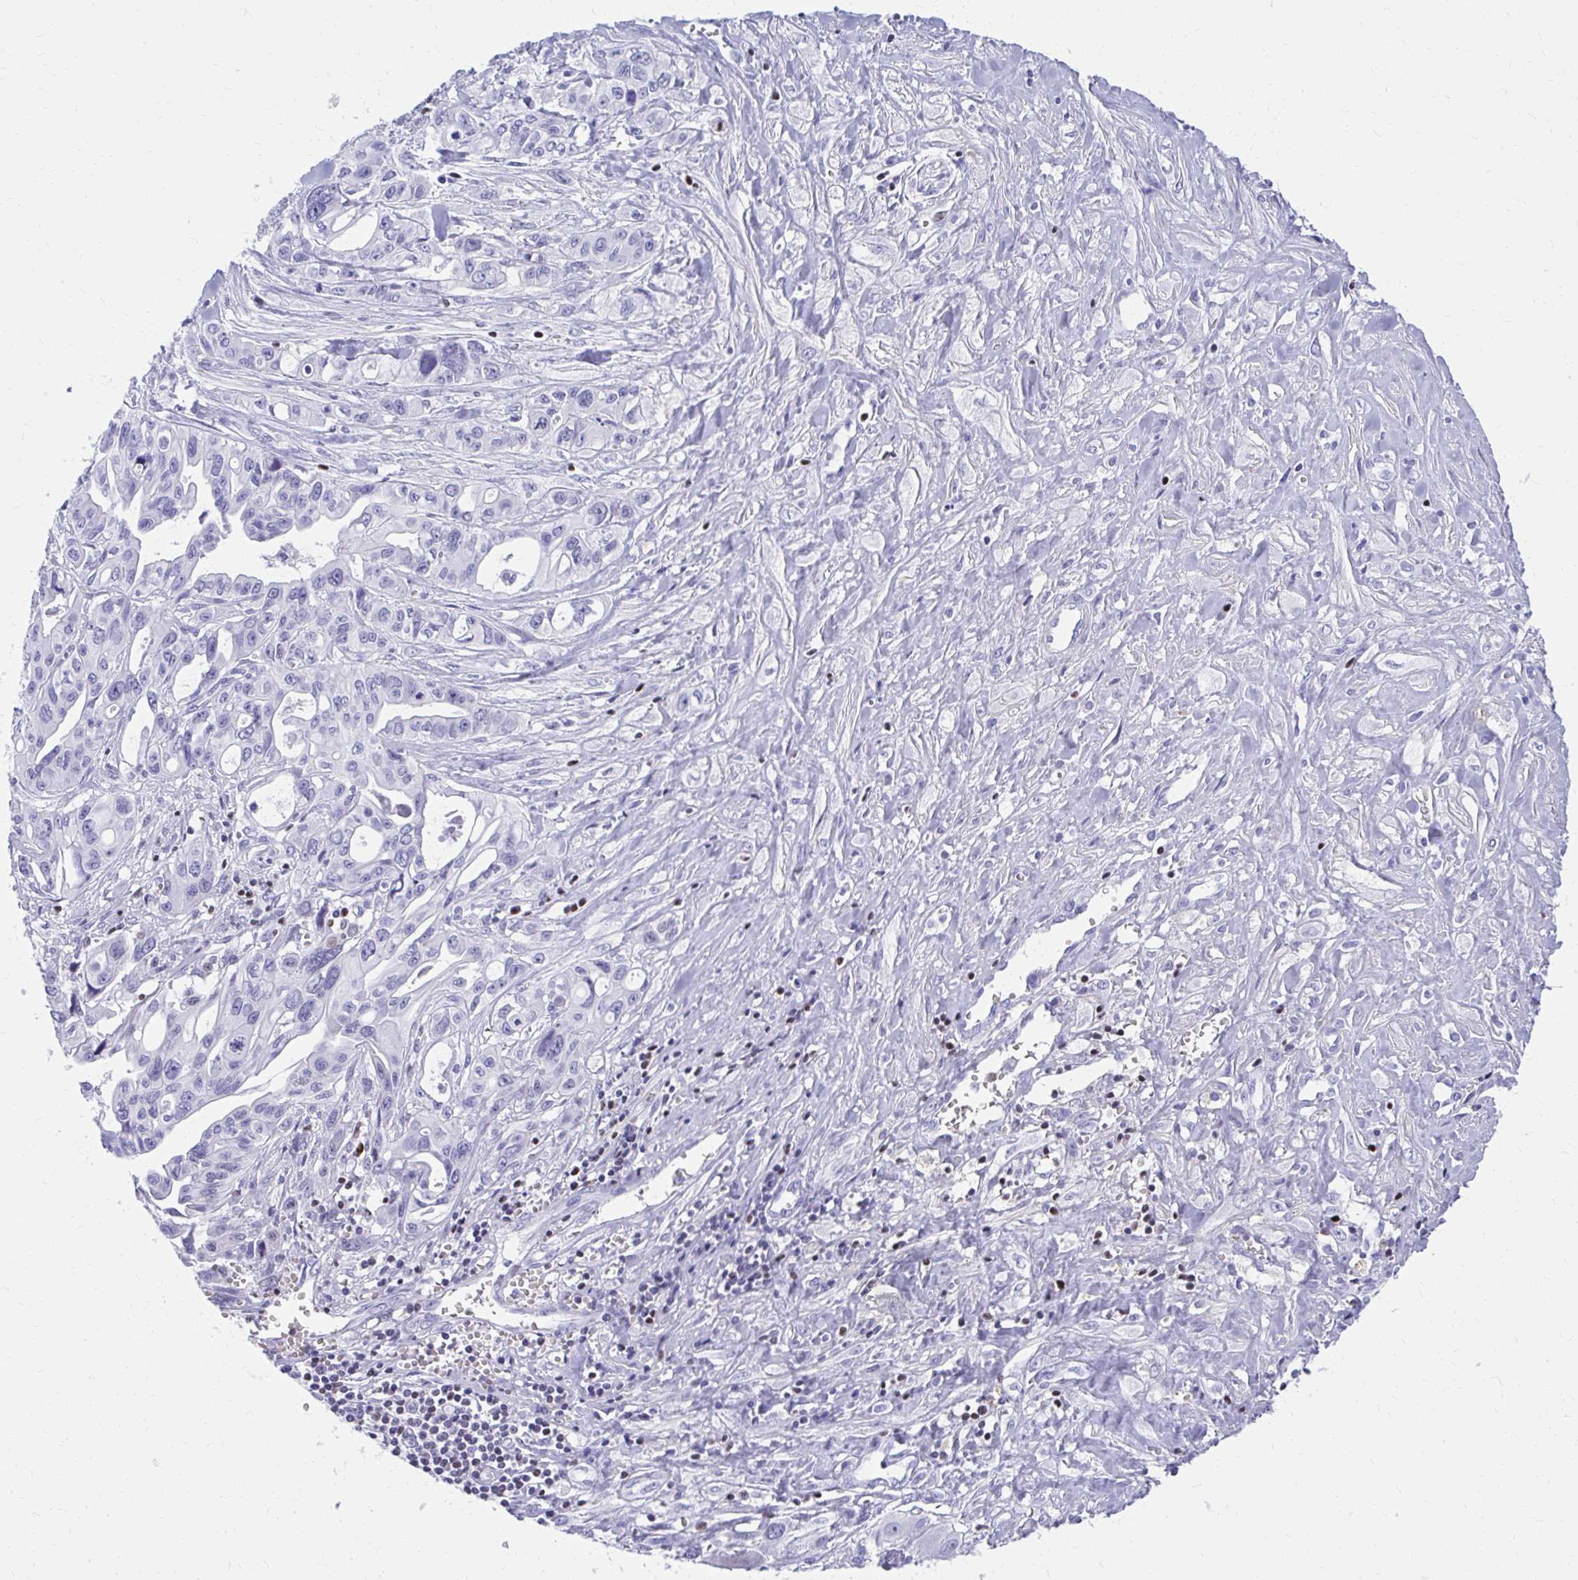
{"staining": {"intensity": "negative", "quantity": "none", "location": "none"}, "tissue": "pancreatic cancer", "cell_type": "Tumor cells", "image_type": "cancer", "snomed": [{"axis": "morphology", "description": "Adenocarcinoma, NOS"}, {"axis": "topography", "description": "Pancreas"}], "caption": "Immunohistochemistry of pancreatic adenocarcinoma shows no staining in tumor cells.", "gene": "RUNX3", "patient": {"sex": "female", "age": 47}}